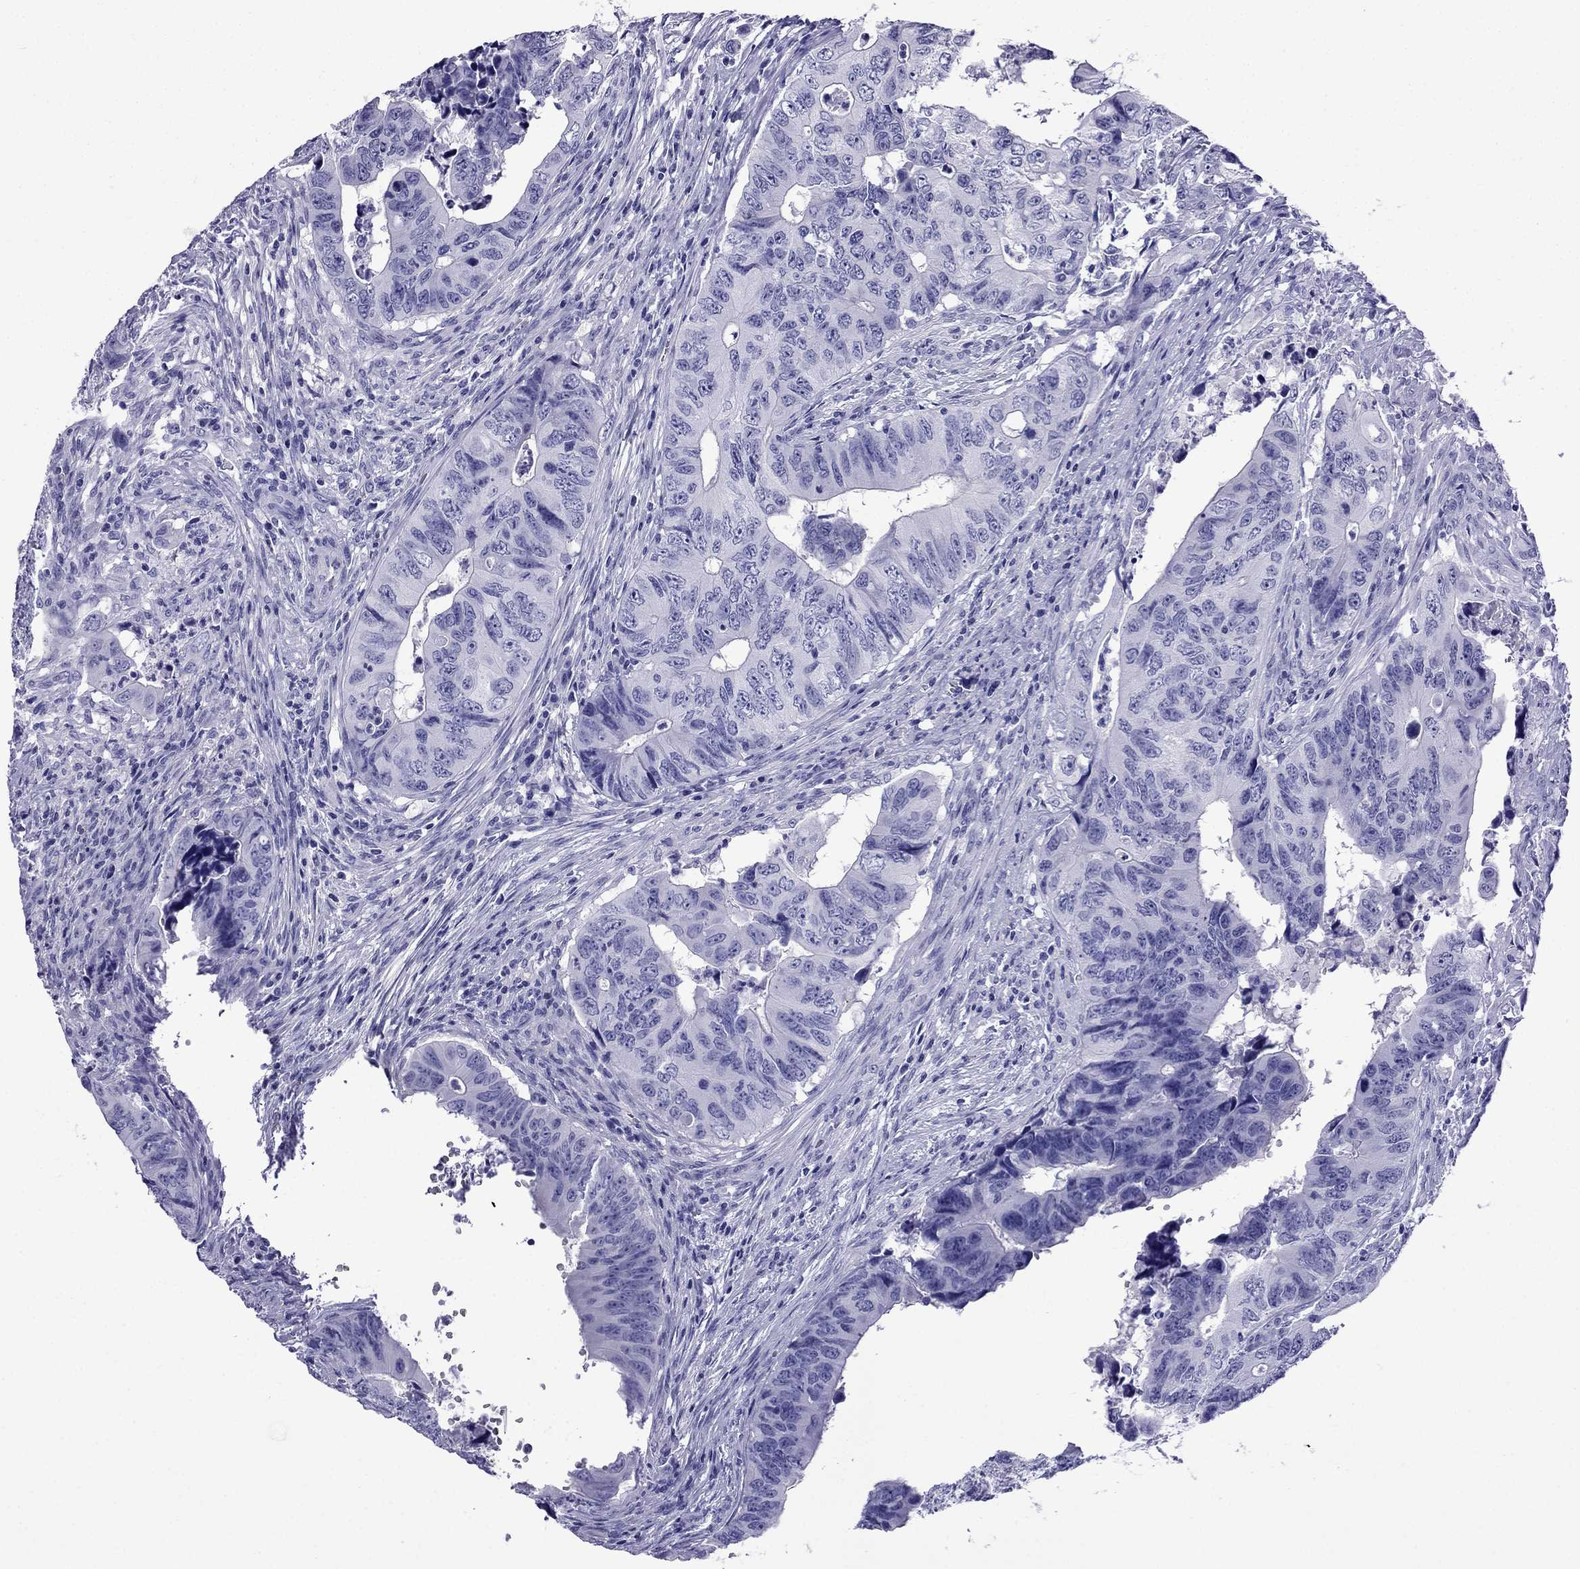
{"staining": {"intensity": "negative", "quantity": "none", "location": "none"}, "tissue": "colorectal cancer", "cell_type": "Tumor cells", "image_type": "cancer", "snomed": [{"axis": "morphology", "description": "Adenocarcinoma, NOS"}, {"axis": "topography", "description": "Colon"}], "caption": "High power microscopy image of an IHC photomicrograph of colorectal cancer, revealing no significant expression in tumor cells. Brightfield microscopy of immunohistochemistry (IHC) stained with DAB (brown) and hematoxylin (blue), captured at high magnification.", "gene": "ARR3", "patient": {"sex": "female", "age": 82}}